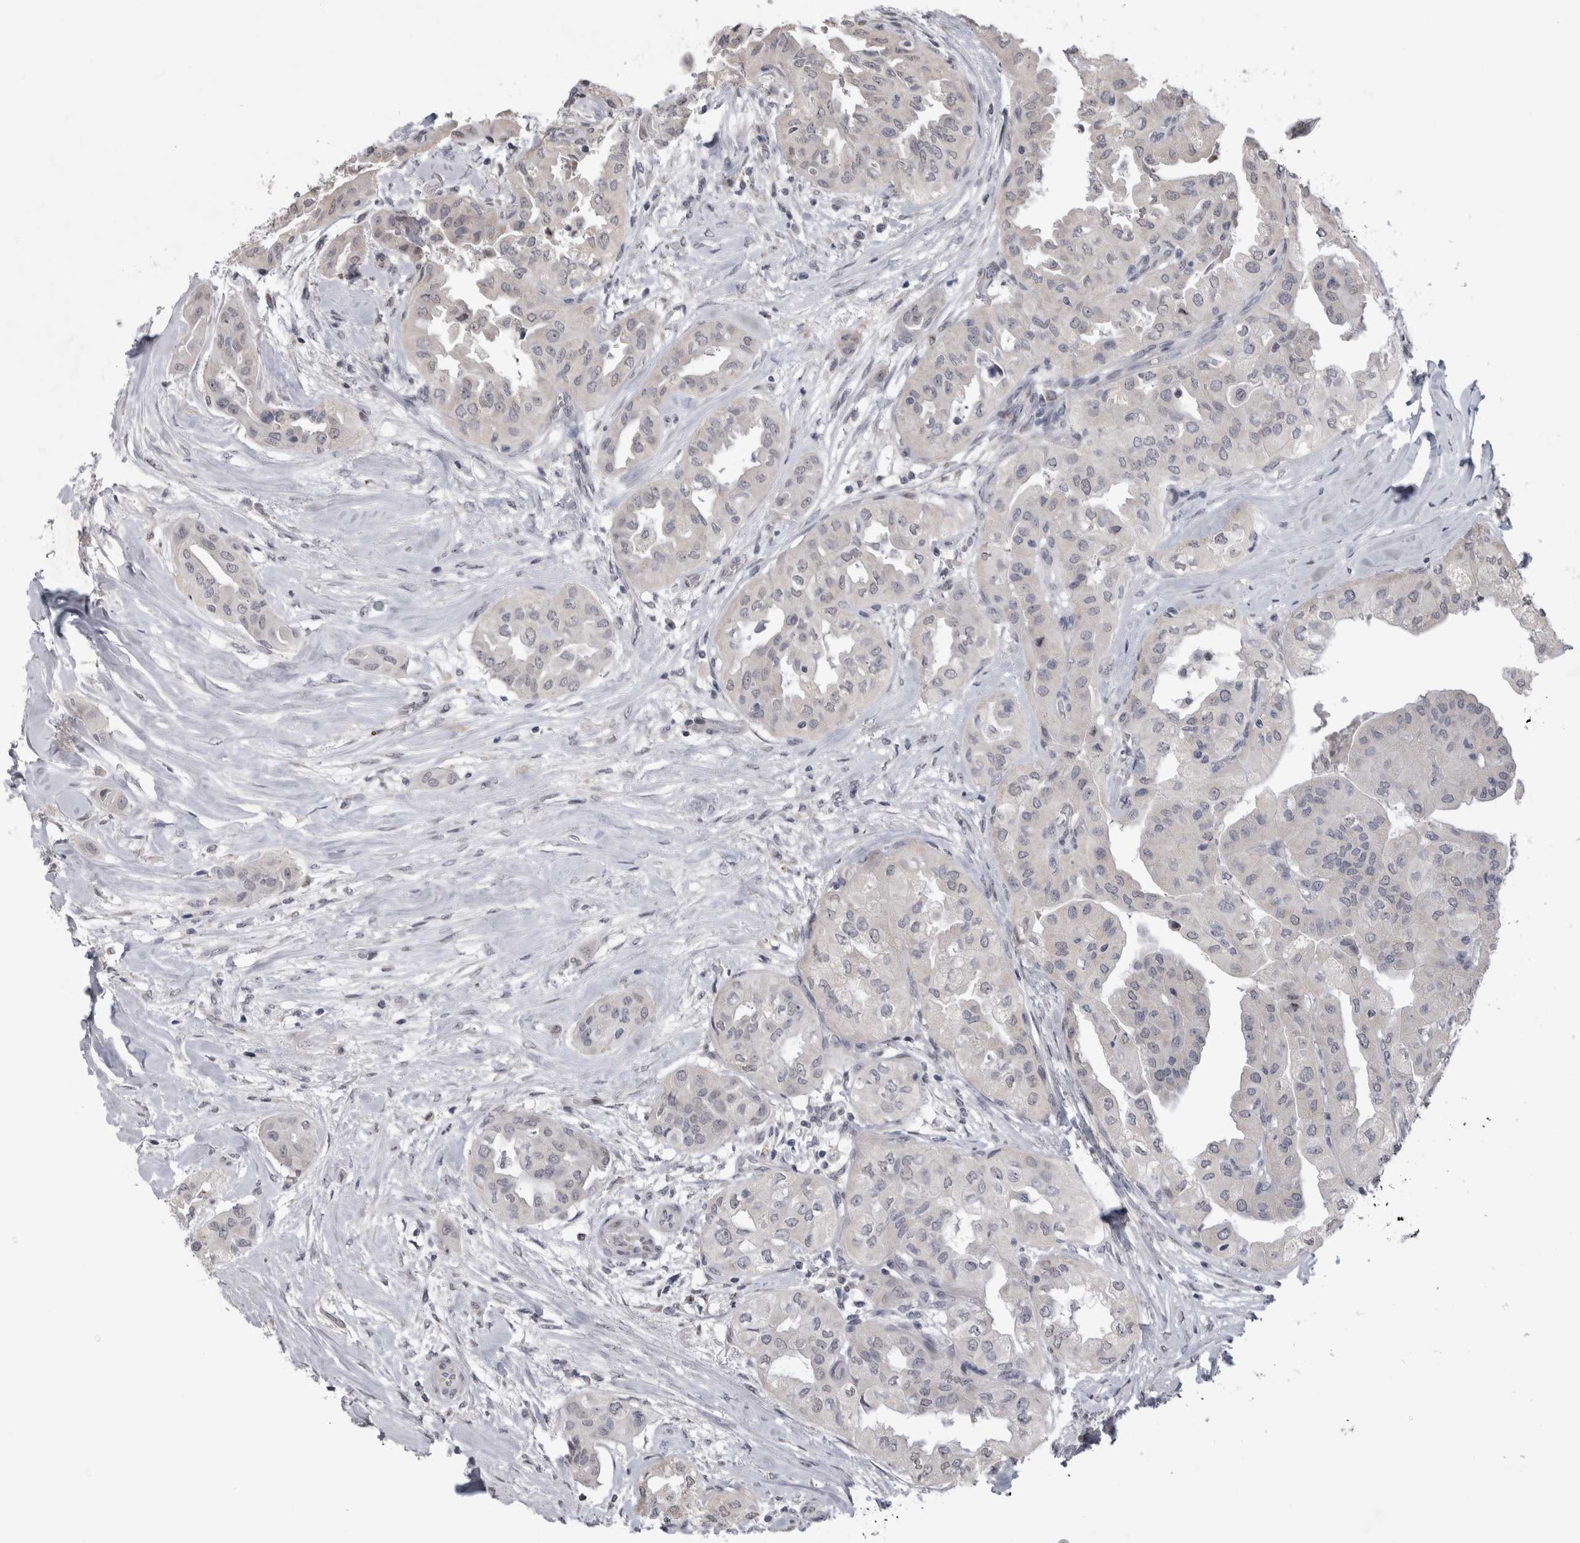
{"staining": {"intensity": "negative", "quantity": "none", "location": "none"}, "tissue": "thyroid cancer", "cell_type": "Tumor cells", "image_type": "cancer", "snomed": [{"axis": "morphology", "description": "Papillary adenocarcinoma, NOS"}, {"axis": "topography", "description": "Thyroid gland"}], "caption": "The histopathology image reveals no significant staining in tumor cells of thyroid cancer (papillary adenocarcinoma). (DAB immunohistochemistry with hematoxylin counter stain).", "gene": "IFI44", "patient": {"sex": "female", "age": 59}}